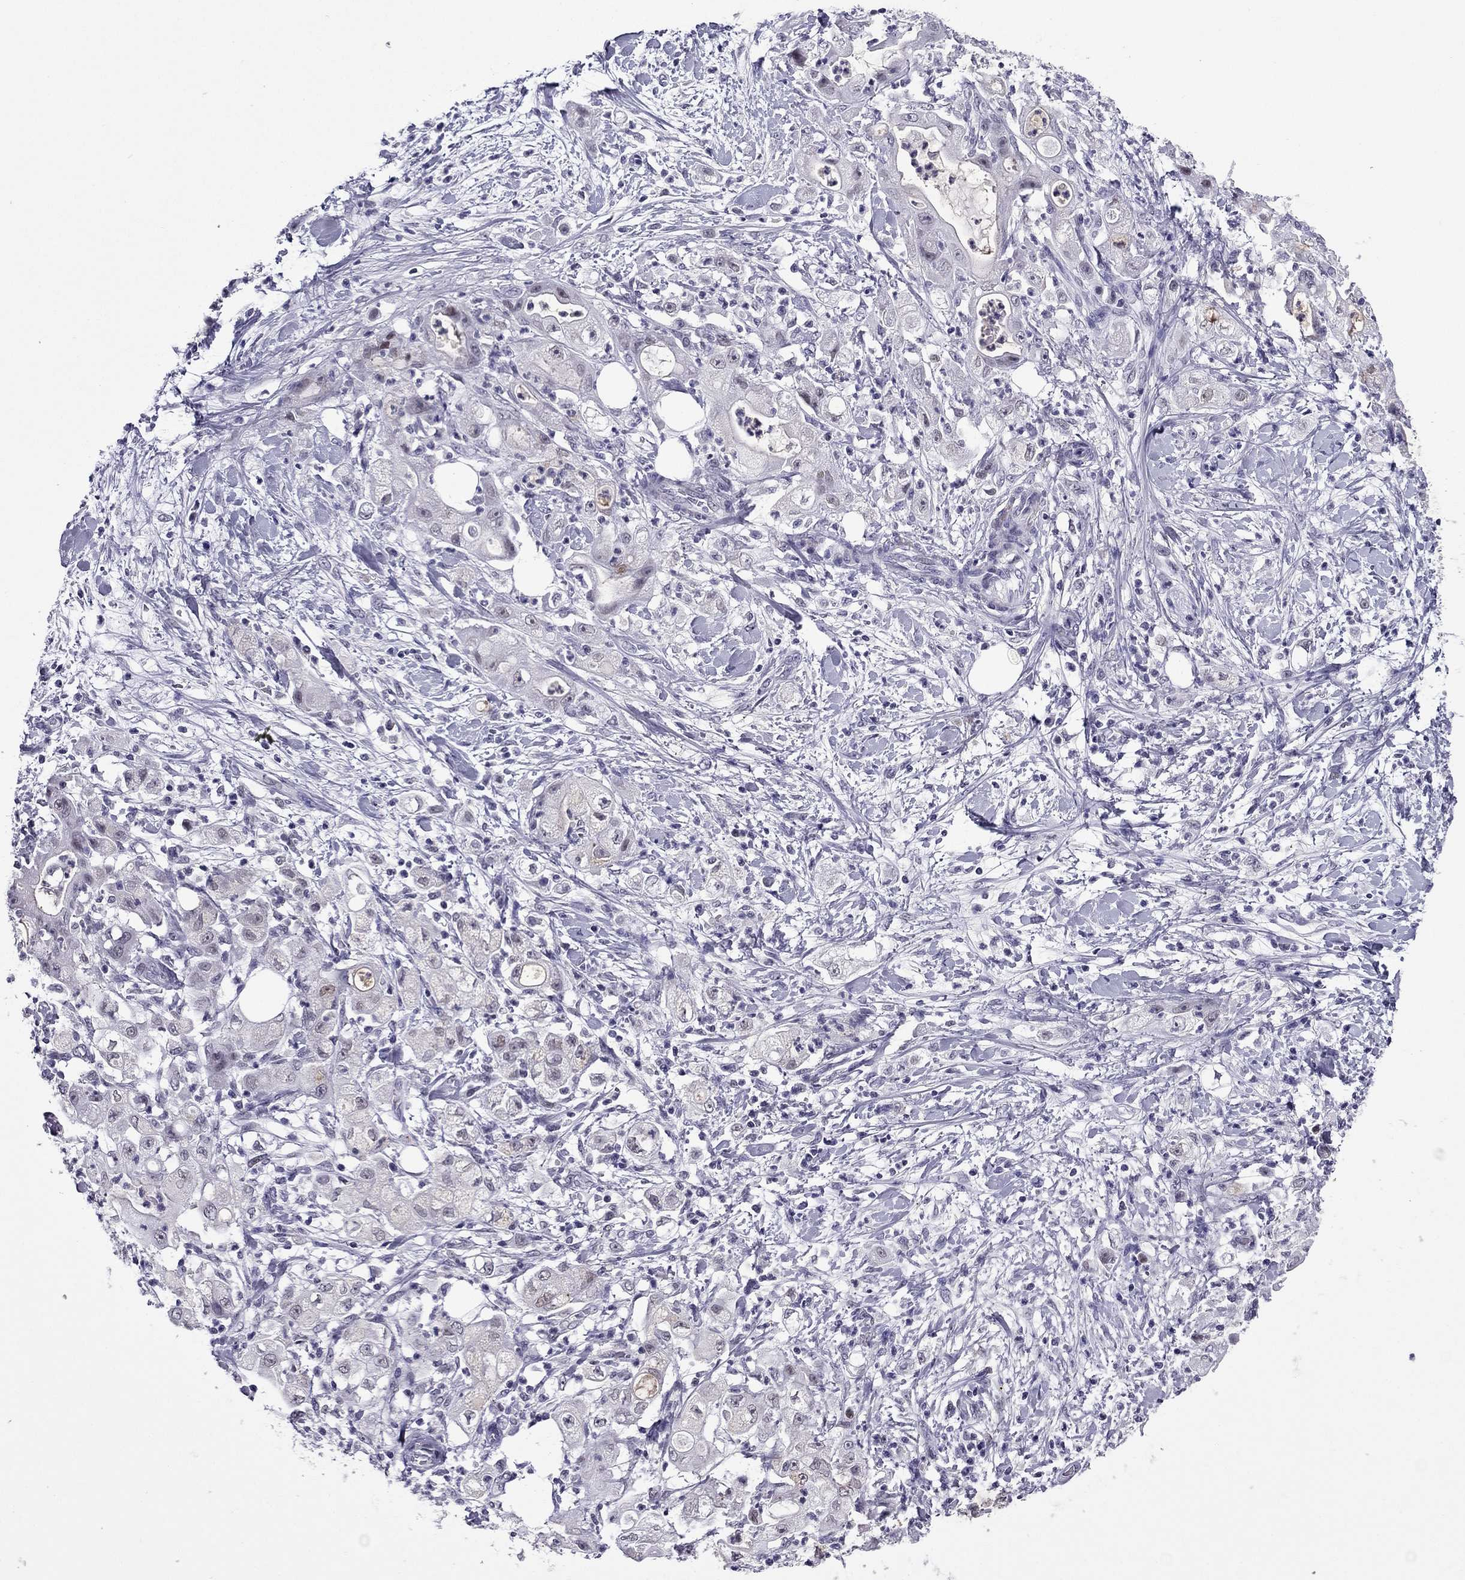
{"staining": {"intensity": "negative", "quantity": "none", "location": "none"}, "tissue": "stomach cancer", "cell_type": "Tumor cells", "image_type": "cancer", "snomed": [{"axis": "morphology", "description": "Adenocarcinoma, NOS"}, {"axis": "topography", "description": "Stomach"}], "caption": "An IHC photomicrograph of stomach cancer is shown. There is no staining in tumor cells of stomach cancer.", "gene": "MYLK3", "patient": {"sex": "male", "age": 58}}